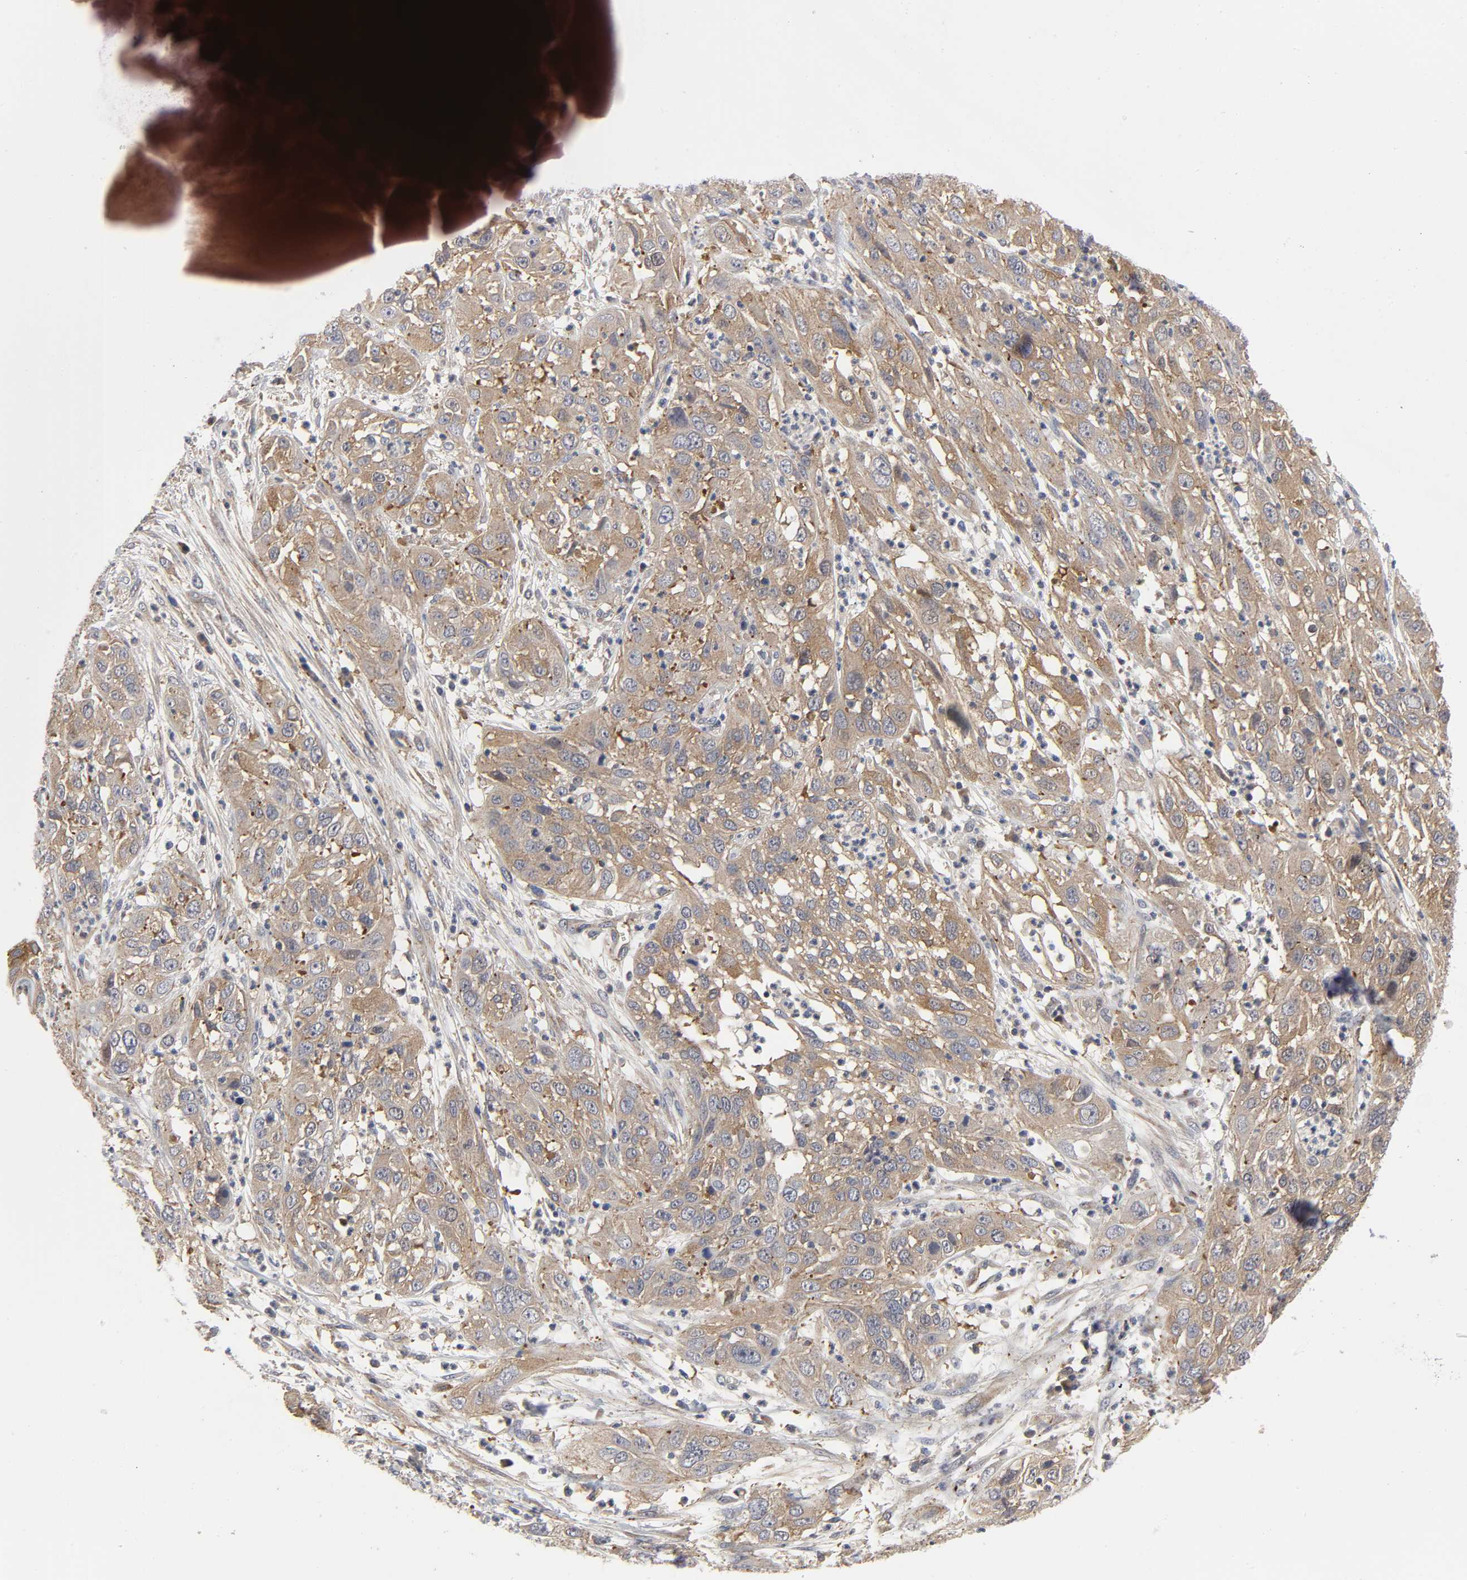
{"staining": {"intensity": "moderate", "quantity": ">75%", "location": "cytoplasmic/membranous"}, "tissue": "cervical cancer", "cell_type": "Tumor cells", "image_type": "cancer", "snomed": [{"axis": "morphology", "description": "Squamous cell carcinoma, NOS"}, {"axis": "topography", "description": "Cervix"}], "caption": "A high-resolution image shows IHC staining of cervical squamous cell carcinoma, which demonstrates moderate cytoplasmic/membranous staining in about >75% of tumor cells.", "gene": "SH3GLB1", "patient": {"sex": "female", "age": 32}}